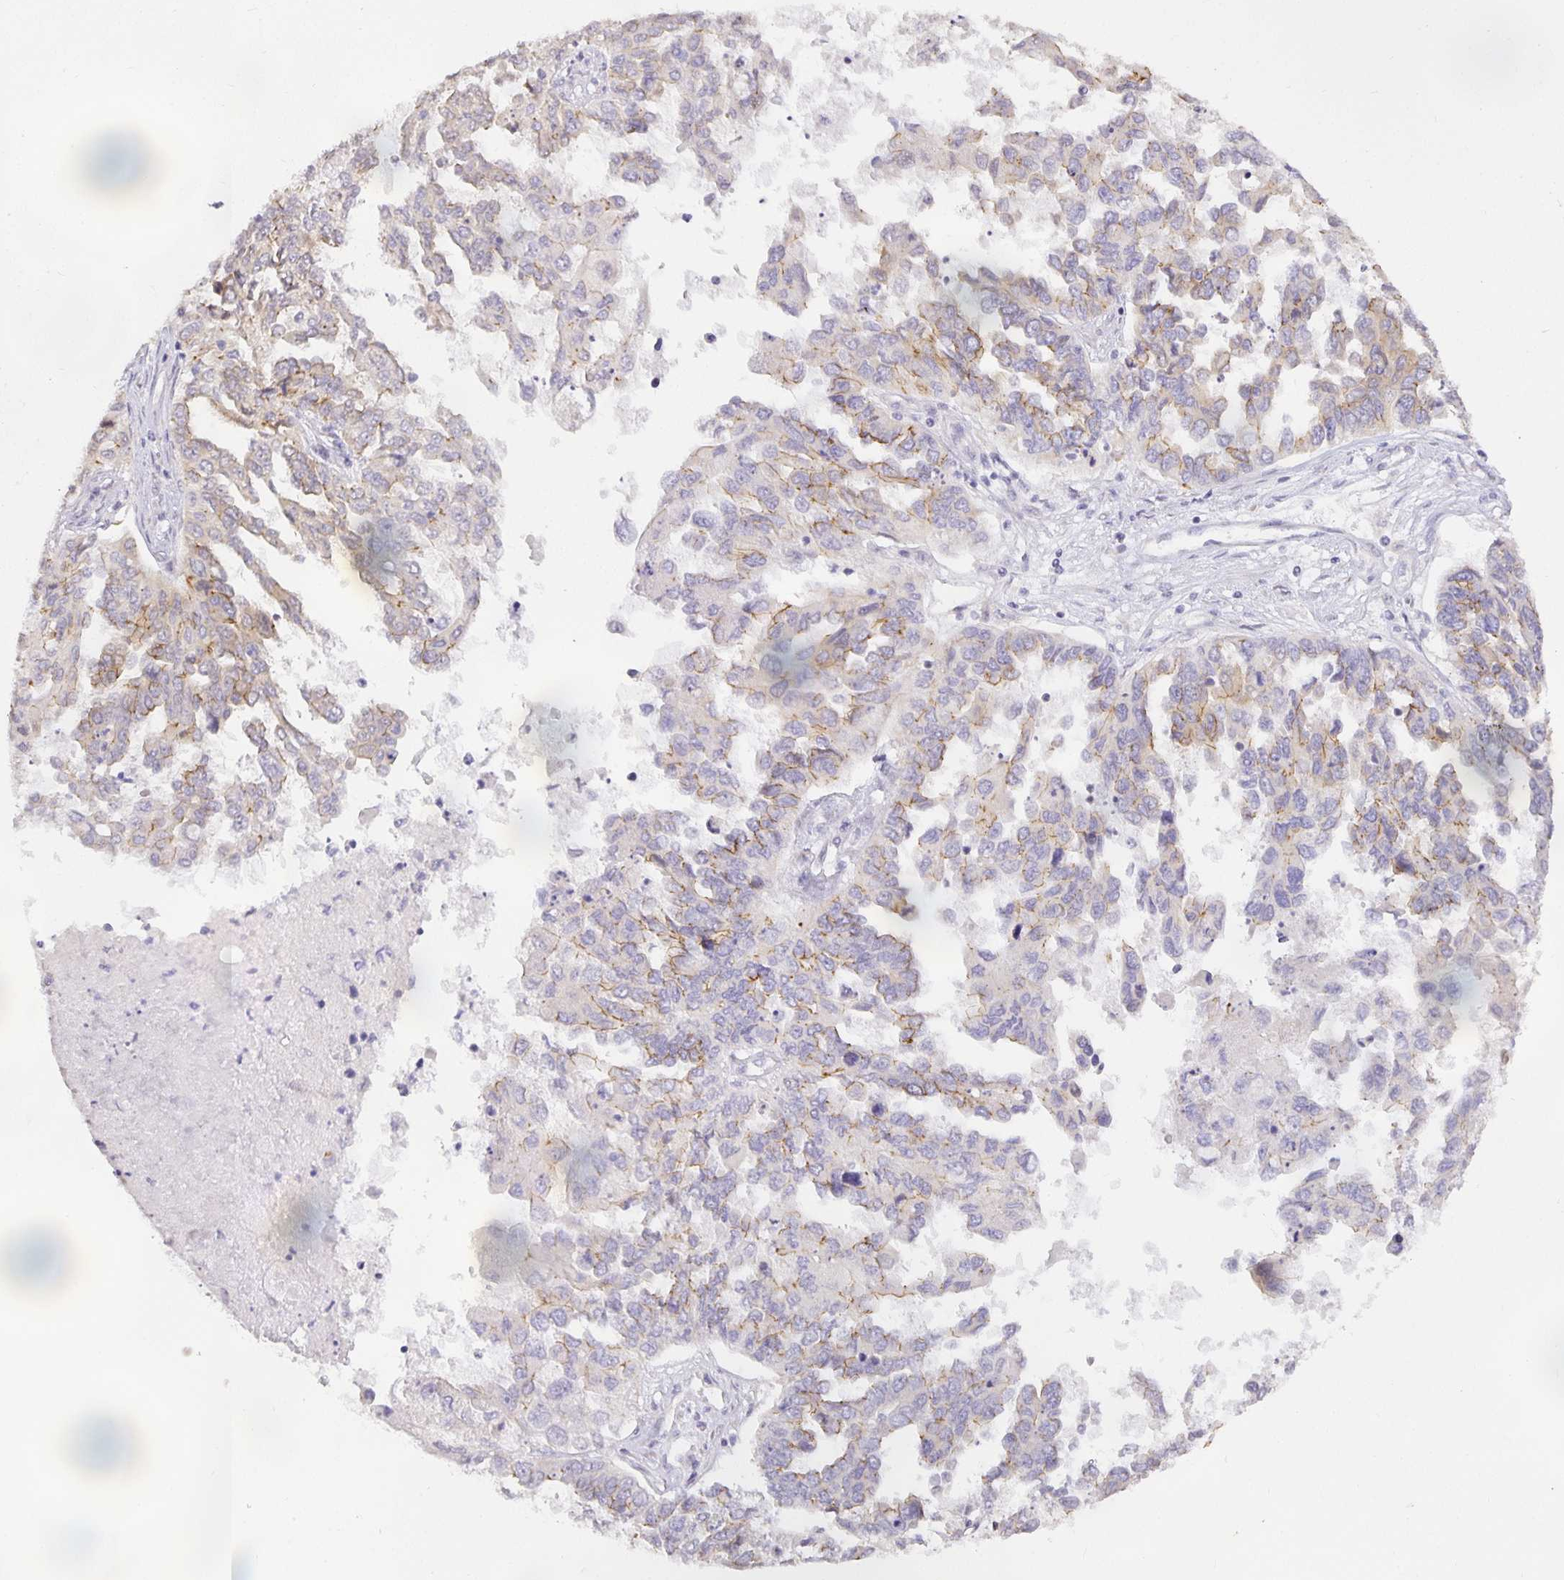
{"staining": {"intensity": "weak", "quantity": "<25%", "location": "cytoplasmic/membranous"}, "tissue": "ovarian cancer", "cell_type": "Tumor cells", "image_type": "cancer", "snomed": [{"axis": "morphology", "description": "Cystadenocarcinoma, serous, NOS"}, {"axis": "topography", "description": "Ovary"}], "caption": "Immunohistochemistry (IHC) image of human ovarian serous cystadenocarcinoma stained for a protein (brown), which displays no positivity in tumor cells.", "gene": "TJP3", "patient": {"sex": "female", "age": 53}}